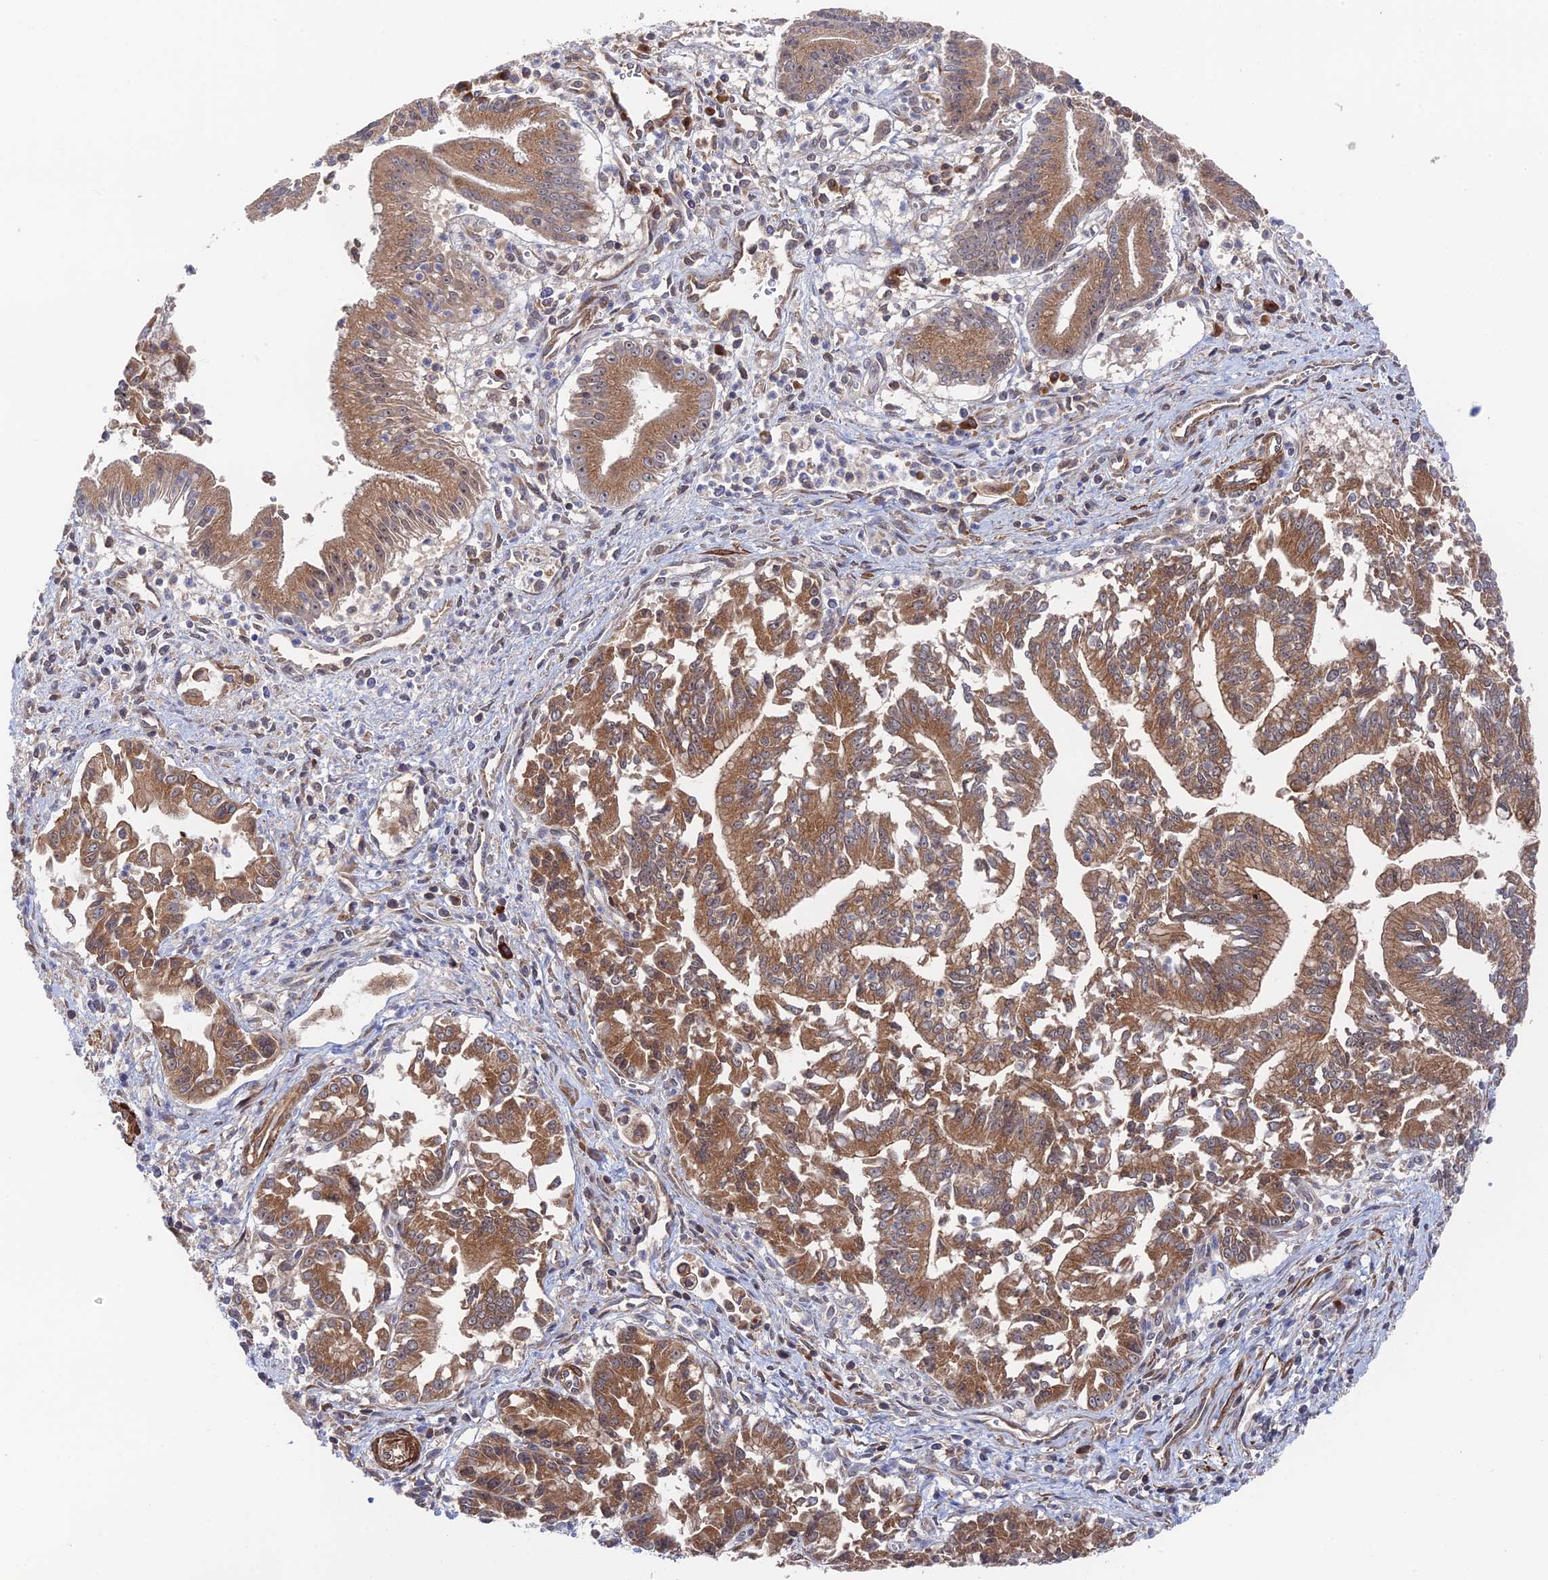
{"staining": {"intensity": "moderate", "quantity": ">75%", "location": "cytoplasmic/membranous"}, "tissue": "pancreatic cancer", "cell_type": "Tumor cells", "image_type": "cancer", "snomed": [{"axis": "morphology", "description": "Adenocarcinoma, NOS"}, {"axis": "topography", "description": "Pancreas"}], "caption": "Pancreatic adenocarcinoma stained for a protein (brown) demonstrates moderate cytoplasmic/membranous positive staining in approximately >75% of tumor cells.", "gene": "ZNF320", "patient": {"sex": "male", "age": 78}}